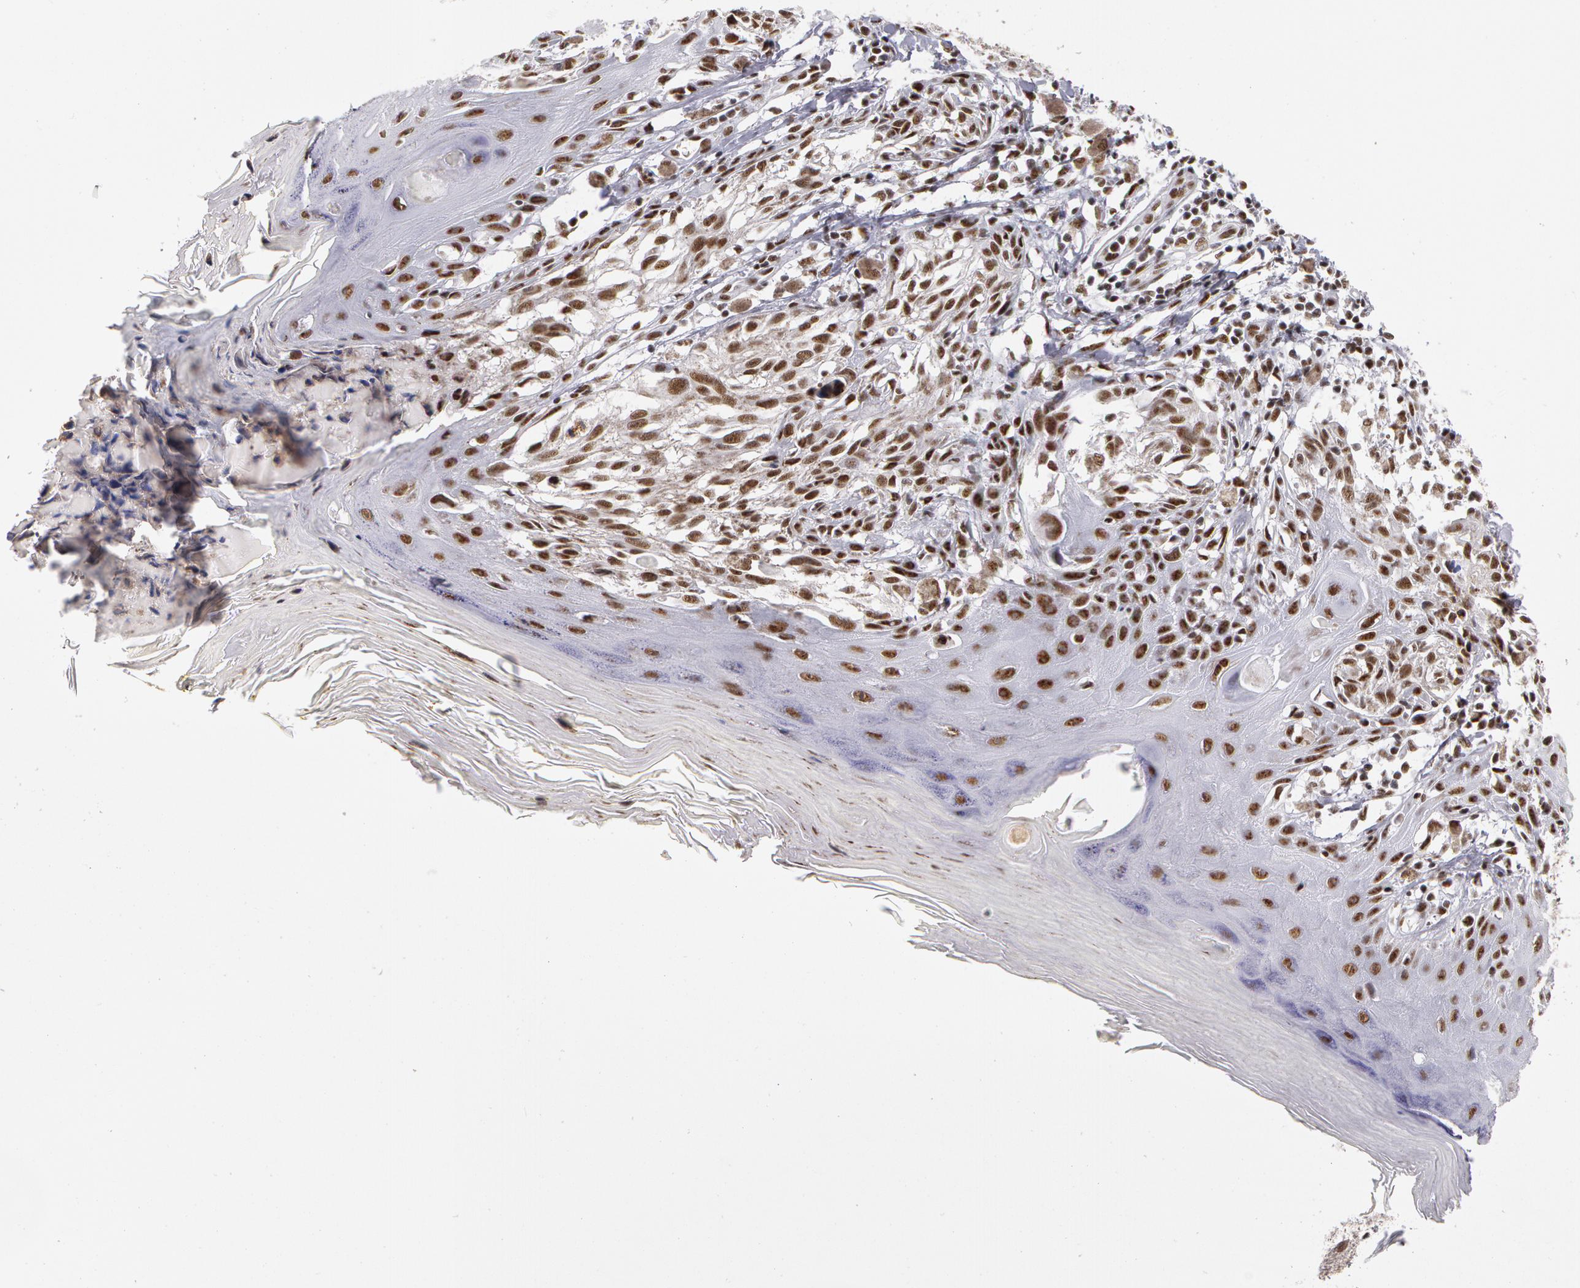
{"staining": {"intensity": "moderate", "quantity": ">75%", "location": "nuclear"}, "tissue": "melanoma", "cell_type": "Tumor cells", "image_type": "cancer", "snomed": [{"axis": "morphology", "description": "Malignant melanoma, NOS"}, {"axis": "topography", "description": "Skin"}], "caption": "There is medium levels of moderate nuclear positivity in tumor cells of melanoma, as demonstrated by immunohistochemical staining (brown color).", "gene": "PNN", "patient": {"sex": "female", "age": 77}}